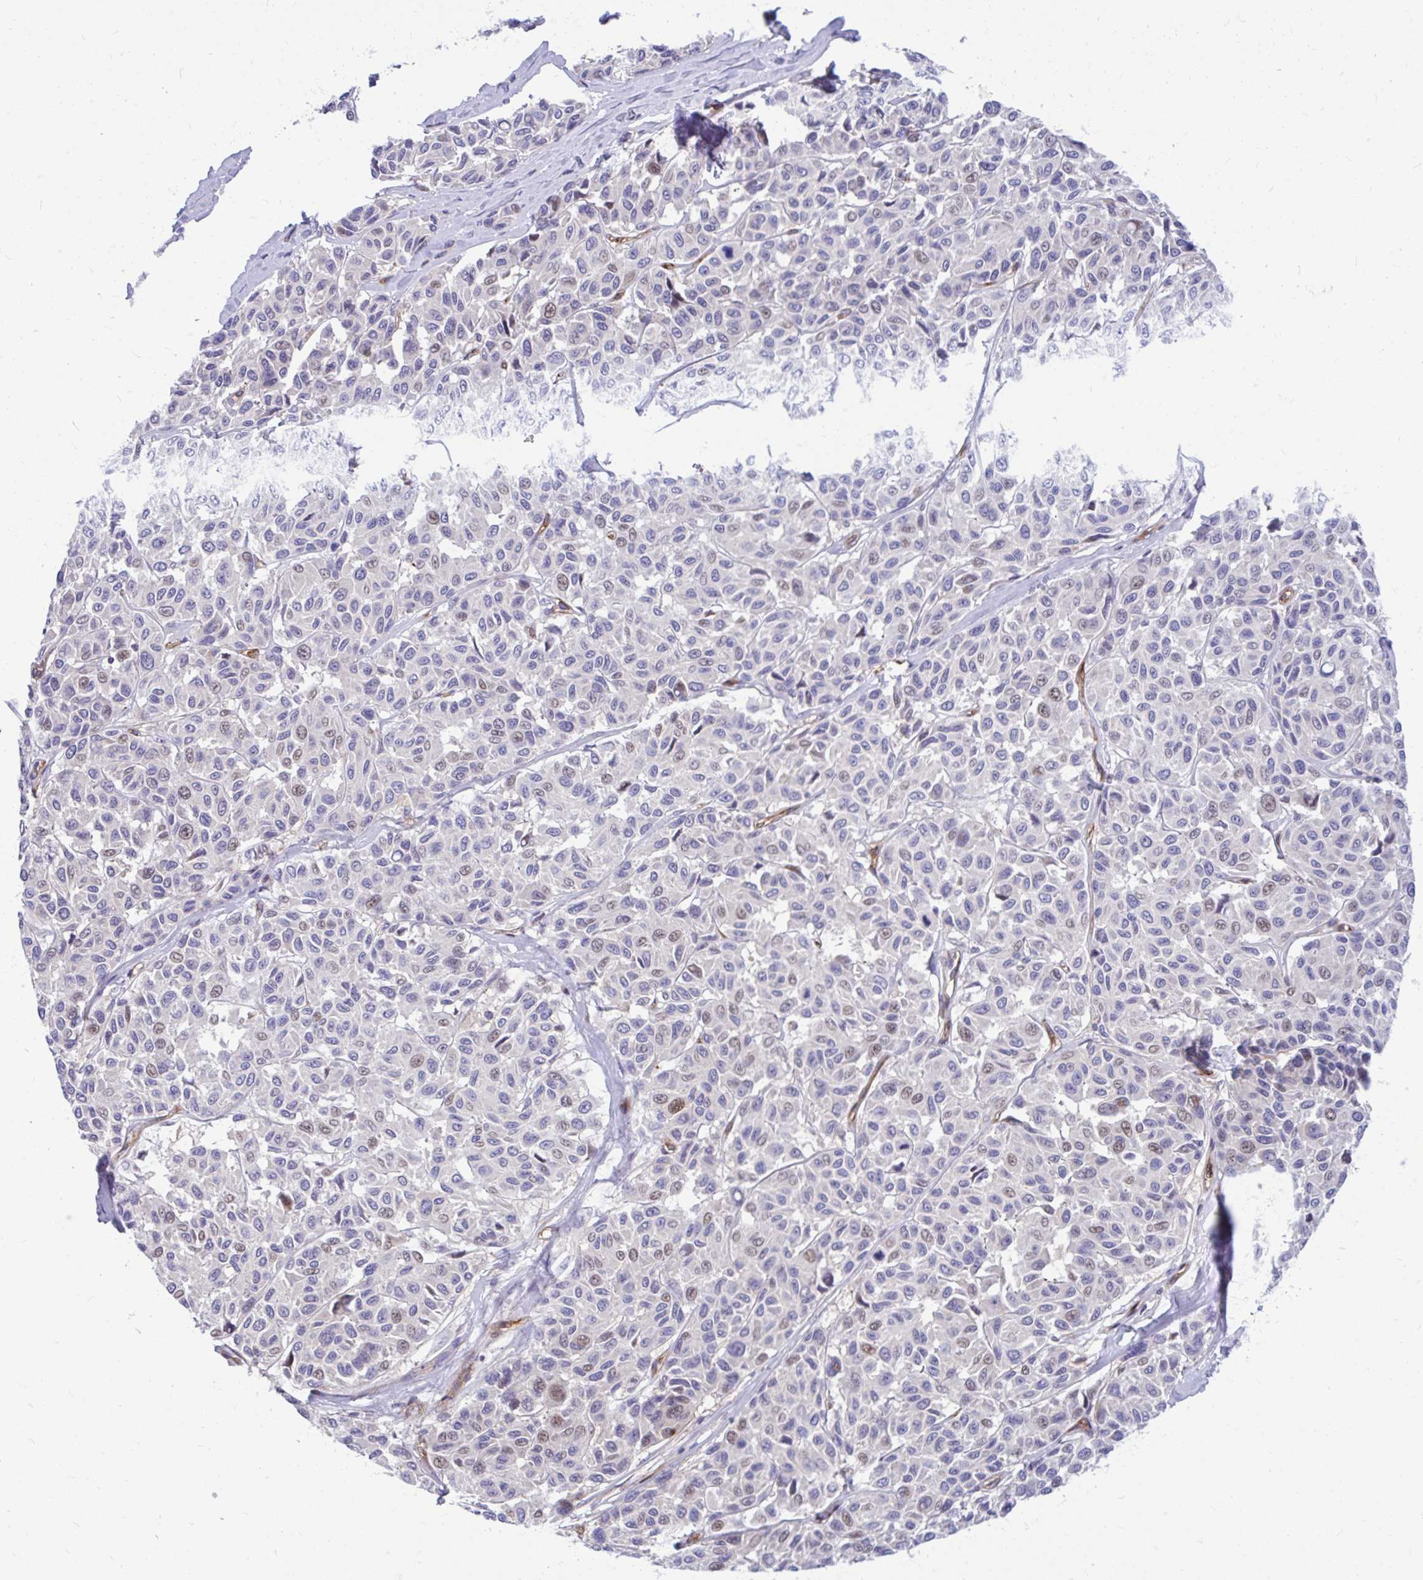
{"staining": {"intensity": "moderate", "quantity": "<25%", "location": "nuclear"}, "tissue": "melanoma", "cell_type": "Tumor cells", "image_type": "cancer", "snomed": [{"axis": "morphology", "description": "Malignant melanoma, NOS"}, {"axis": "topography", "description": "Skin"}], "caption": "Melanoma was stained to show a protein in brown. There is low levels of moderate nuclear expression in about <25% of tumor cells. (Stains: DAB in brown, nuclei in blue, Microscopy: brightfield microscopy at high magnification).", "gene": "ESPNL", "patient": {"sex": "female", "age": 66}}